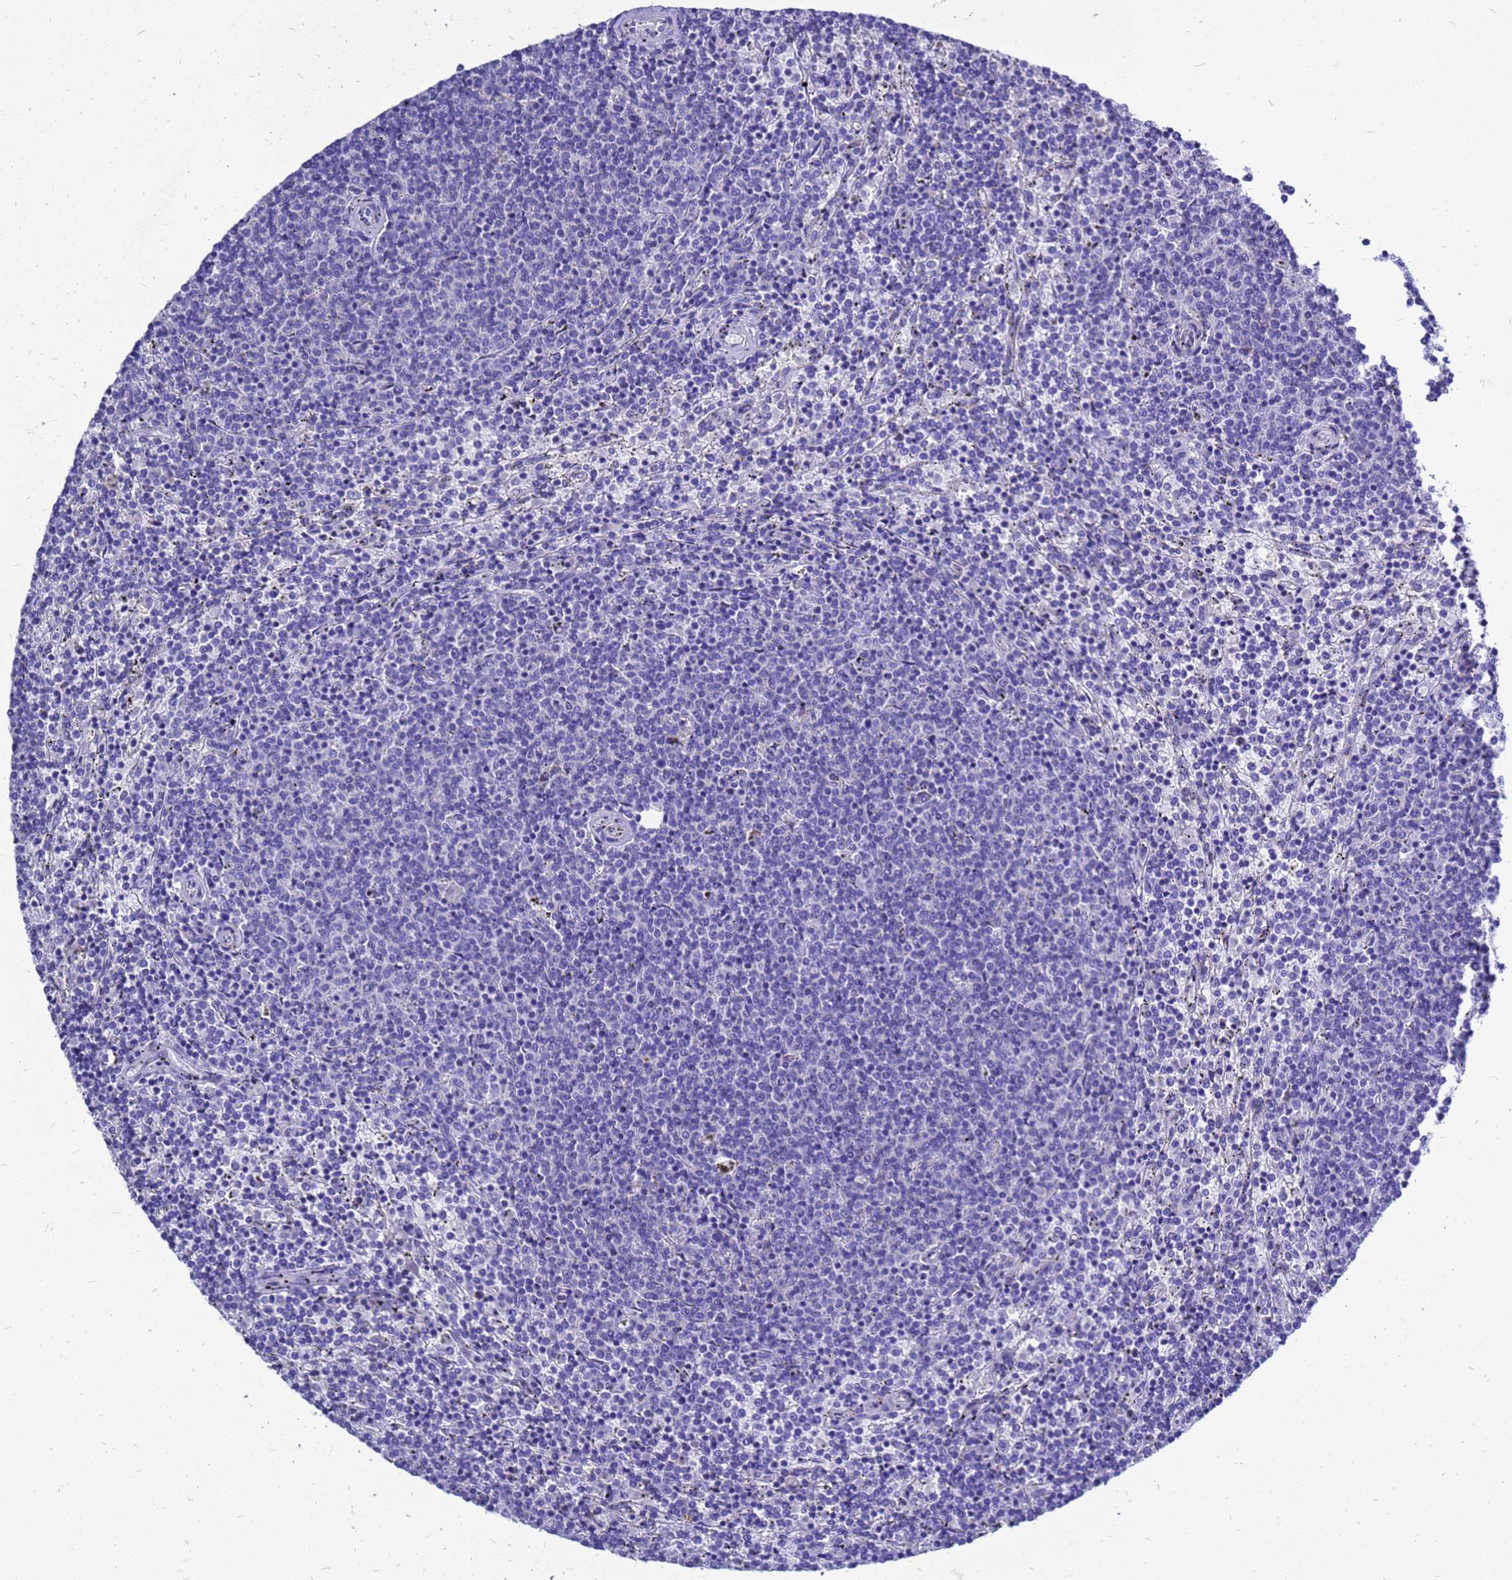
{"staining": {"intensity": "negative", "quantity": "none", "location": "none"}, "tissue": "lymphoma", "cell_type": "Tumor cells", "image_type": "cancer", "snomed": [{"axis": "morphology", "description": "Malignant lymphoma, non-Hodgkin's type, Low grade"}, {"axis": "topography", "description": "Spleen"}], "caption": "IHC image of lymphoma stained for a protein (brown), which reveals no staining in tumor cells.", "gene": "OR52E2", "patient": {"sex": "female", "age": 50}}